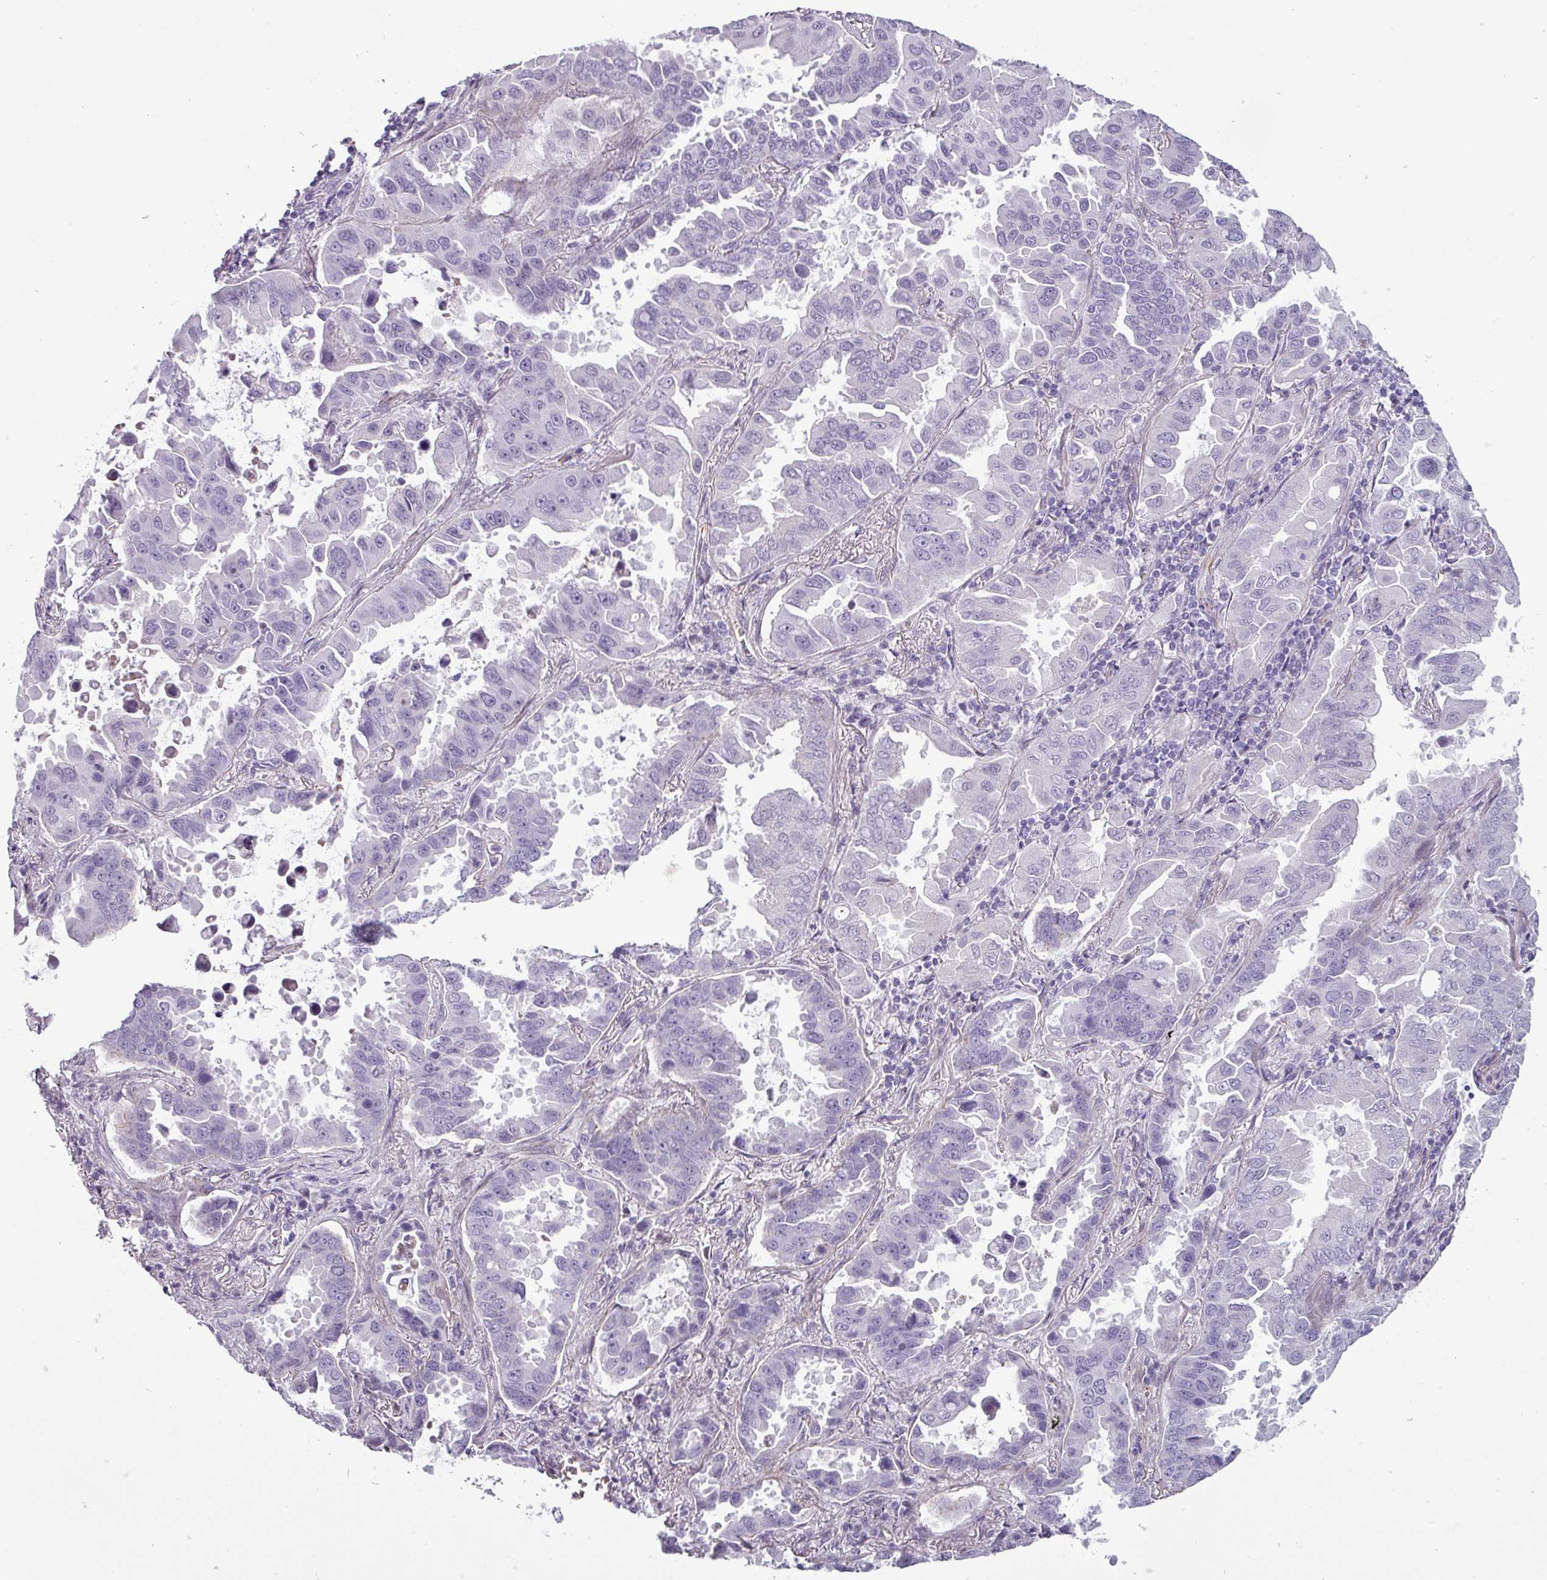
{"staining": {"intensity": "negative", "quantity": "none", "location": "none"}, "tissue": "lung cancer", "cell_type": "Tumor cells", "image_type": "cancer", "snomed": [{"axis": "morphology", "description": "Adenocarcinoma, NOS"}, {"axis": "topography", "description": "Lung"}], "caption": "A photomicrograph of human lung cancer is negative for staining in tumor cells.", "gene": "CHRDL1", "patient": {"sex": "male", "age": 64}}